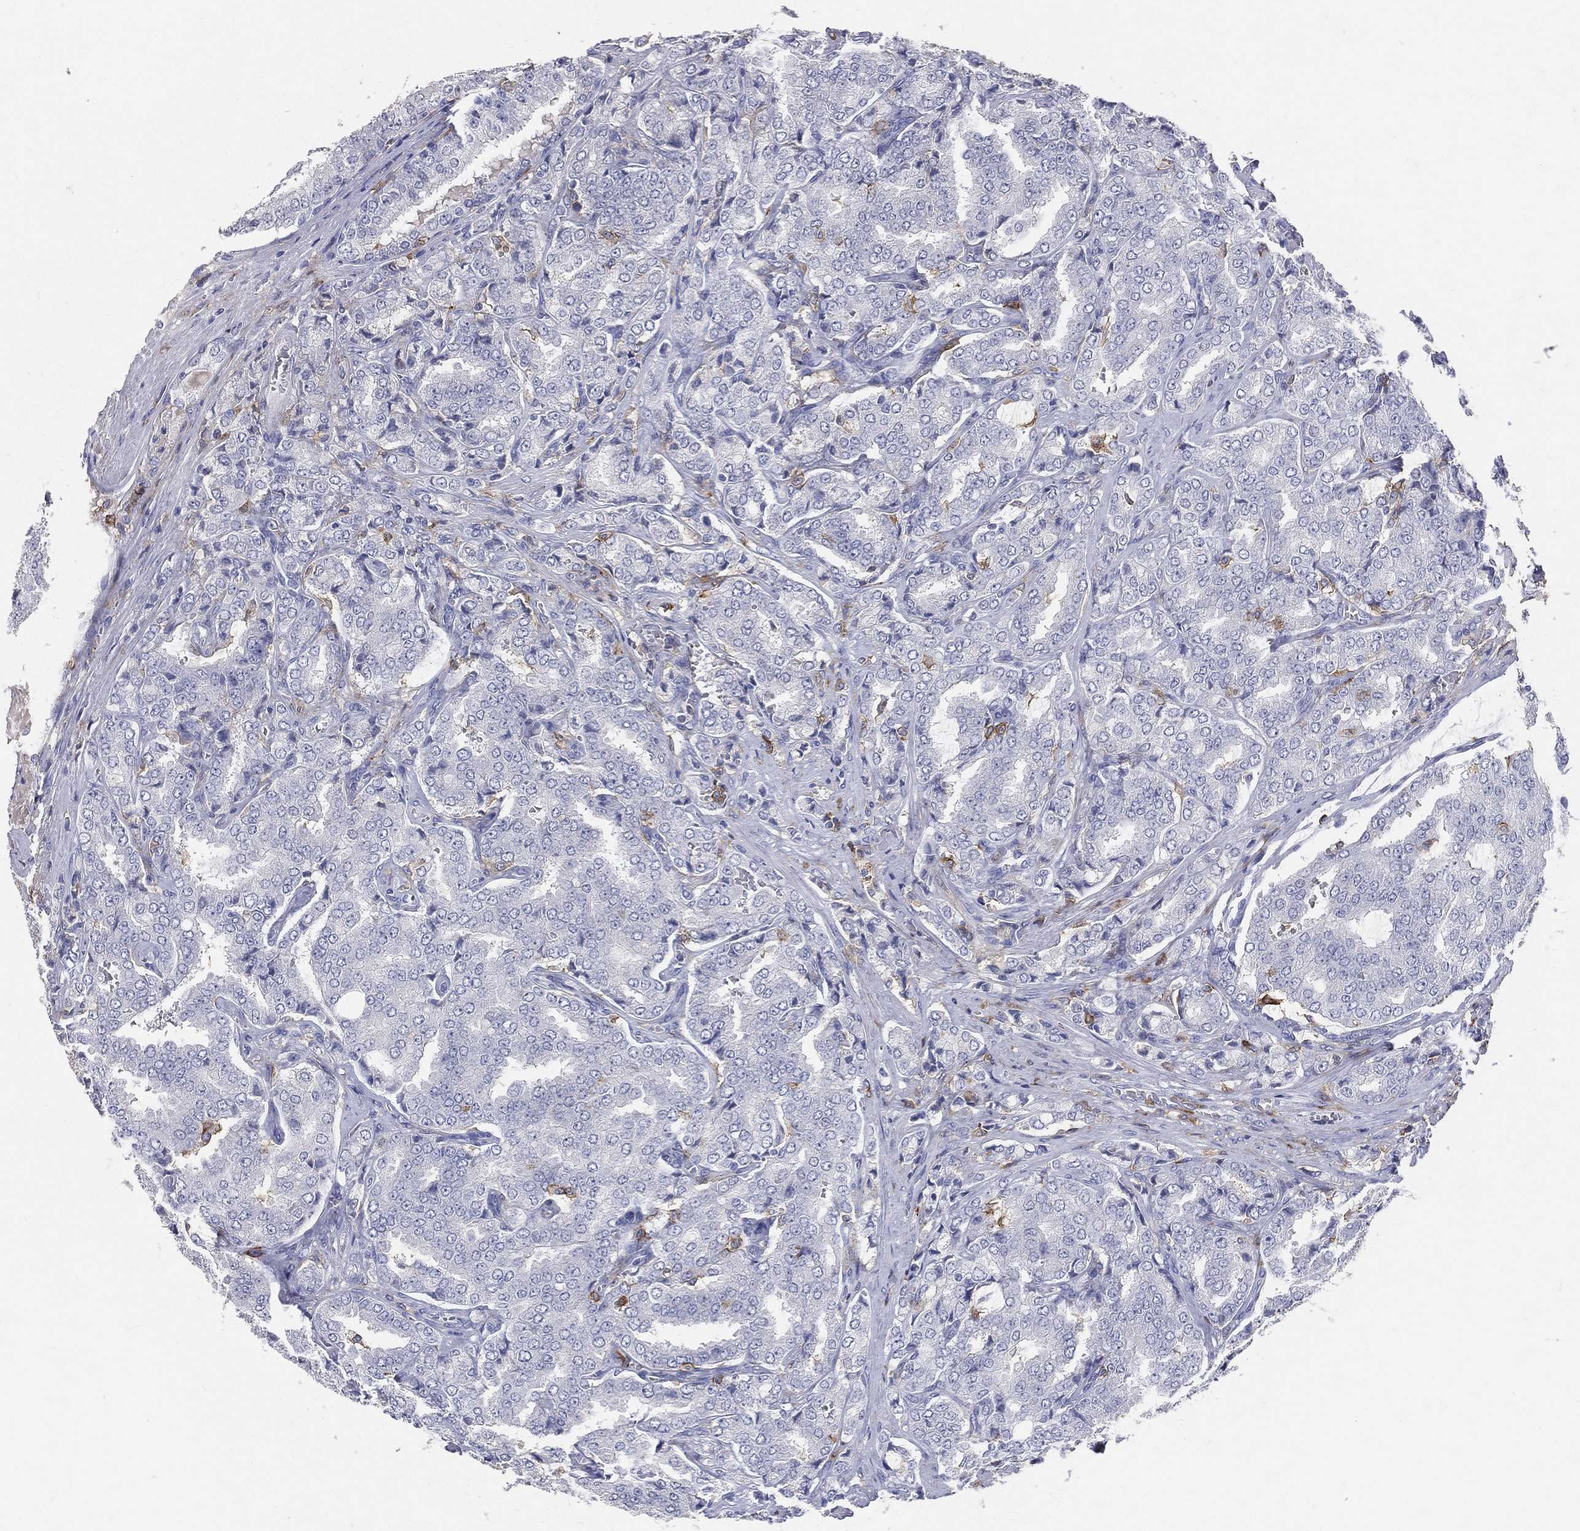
{"staining": {"intensity": "negative", "quantity": "none", "location": "none"}, "tissue": "prostate cancer", "cell_type": "Tumor cells", "image_type": "cancer", "snomed": [{"axis": "morphology", "description": "Adenocarcinoma, NOS"}, {"axis": "topography", "description": "Prostate"}], "caption": "Immunohistochemistry micrograph of adenocarcinoma (prostate) stained for a protein (brown), which exhibits no expression in tumor cells.", "gene": "CD33", "patient": {"sex": "male", "age": 65}}